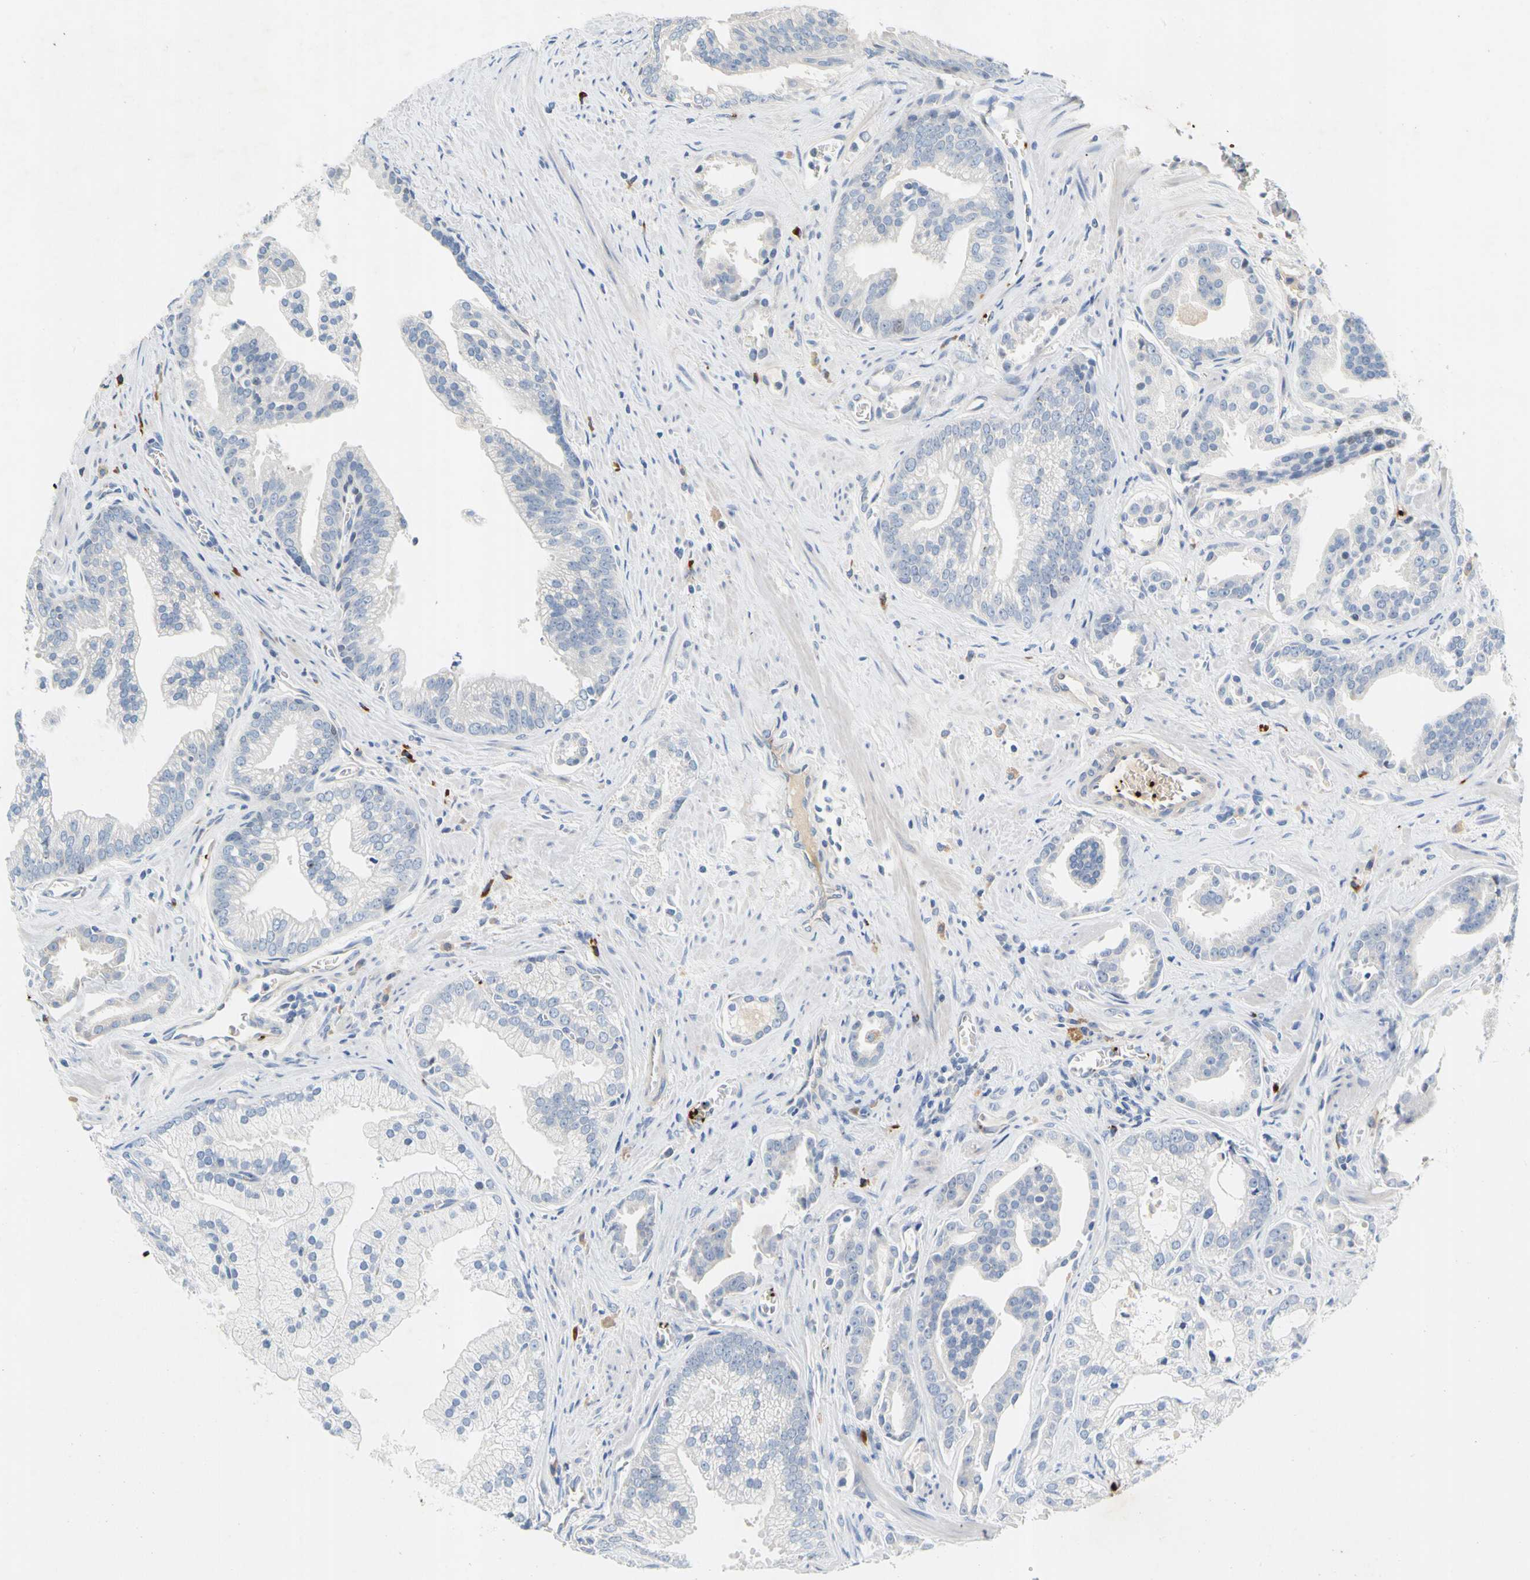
{"staining": {"intensity": "negative", "quantity": "none", "location": "none"}, "tissue": "prostate cancer", "cell_type": "Tumor cells", "image_type": "cancer", "snomed": [{"axis": "morphology", "description": "Adenocarcinoma, High grade"}, {"axis": "topography", "description": "Prostate"}], "caption": "Image shows no protein positivity in tumor cells of prostate cancer (adenocarcinoma (high-grade)) tissue.", "gene": "PPBP", "patient": {"sex": "male", "age": 67}}